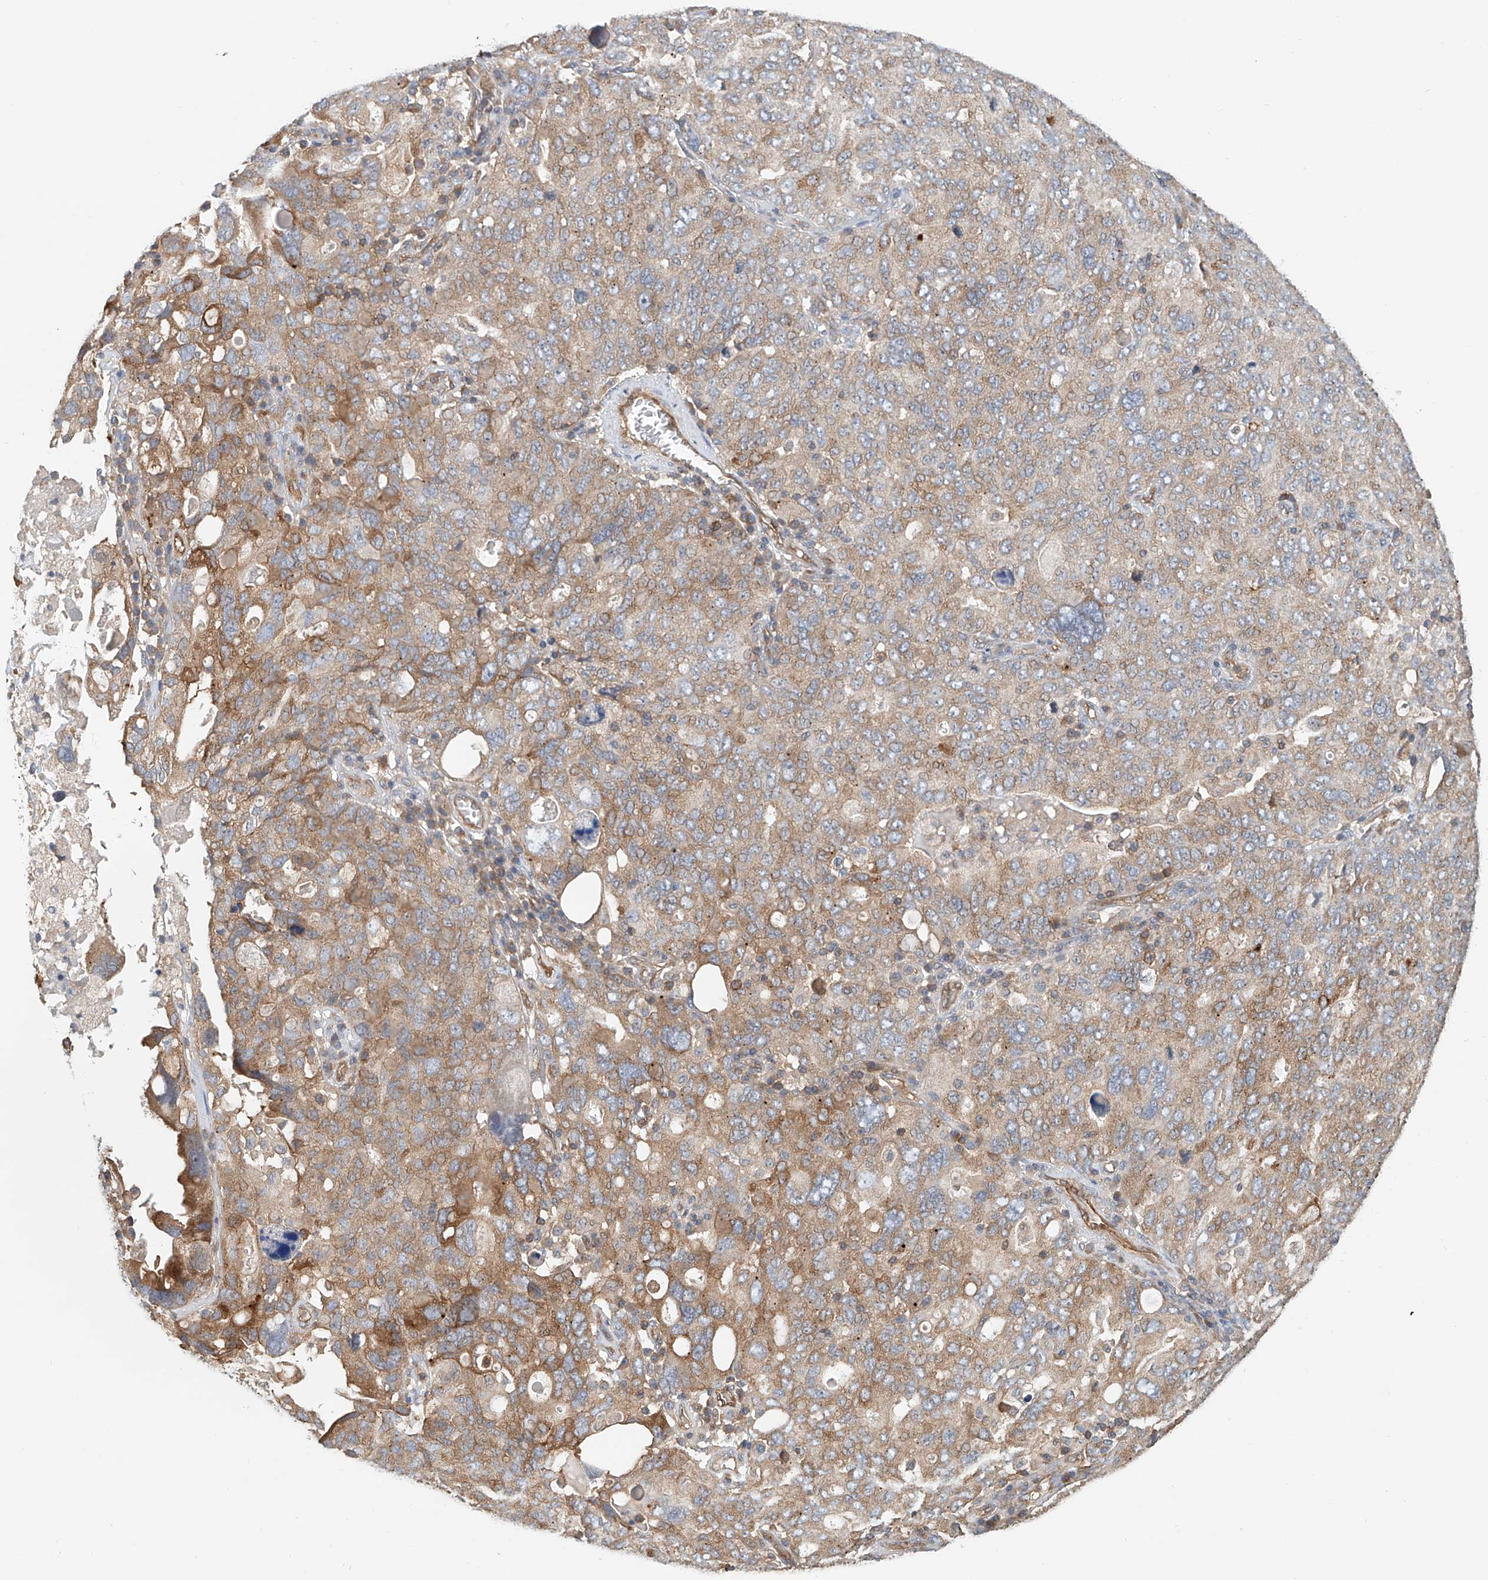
{"staining": {"intensity": "moderate", "quantity": "<25%", "location": "cytoplasmic/membranous"}, "tissue": "ovarian cancer", "cell_type": "Tumor cells", "image_type": "cancer", "snomed": [{"axis": "morphology", "description": "Carcinoma, endometroid"}, {"axis": "topography", "description": "Ovary"}], "caption": "A high-resolution photomicrograph shows immunohistochemistry (IHC) staining of ovarian endometroid carcinoma, which reveals moderate cytoplasmic/membranous expression in approximately <25% of tumor cells. Nuclei are stained in blue.", "gene": "FRYL", "patient": {"sex": "female", "age": 62}}